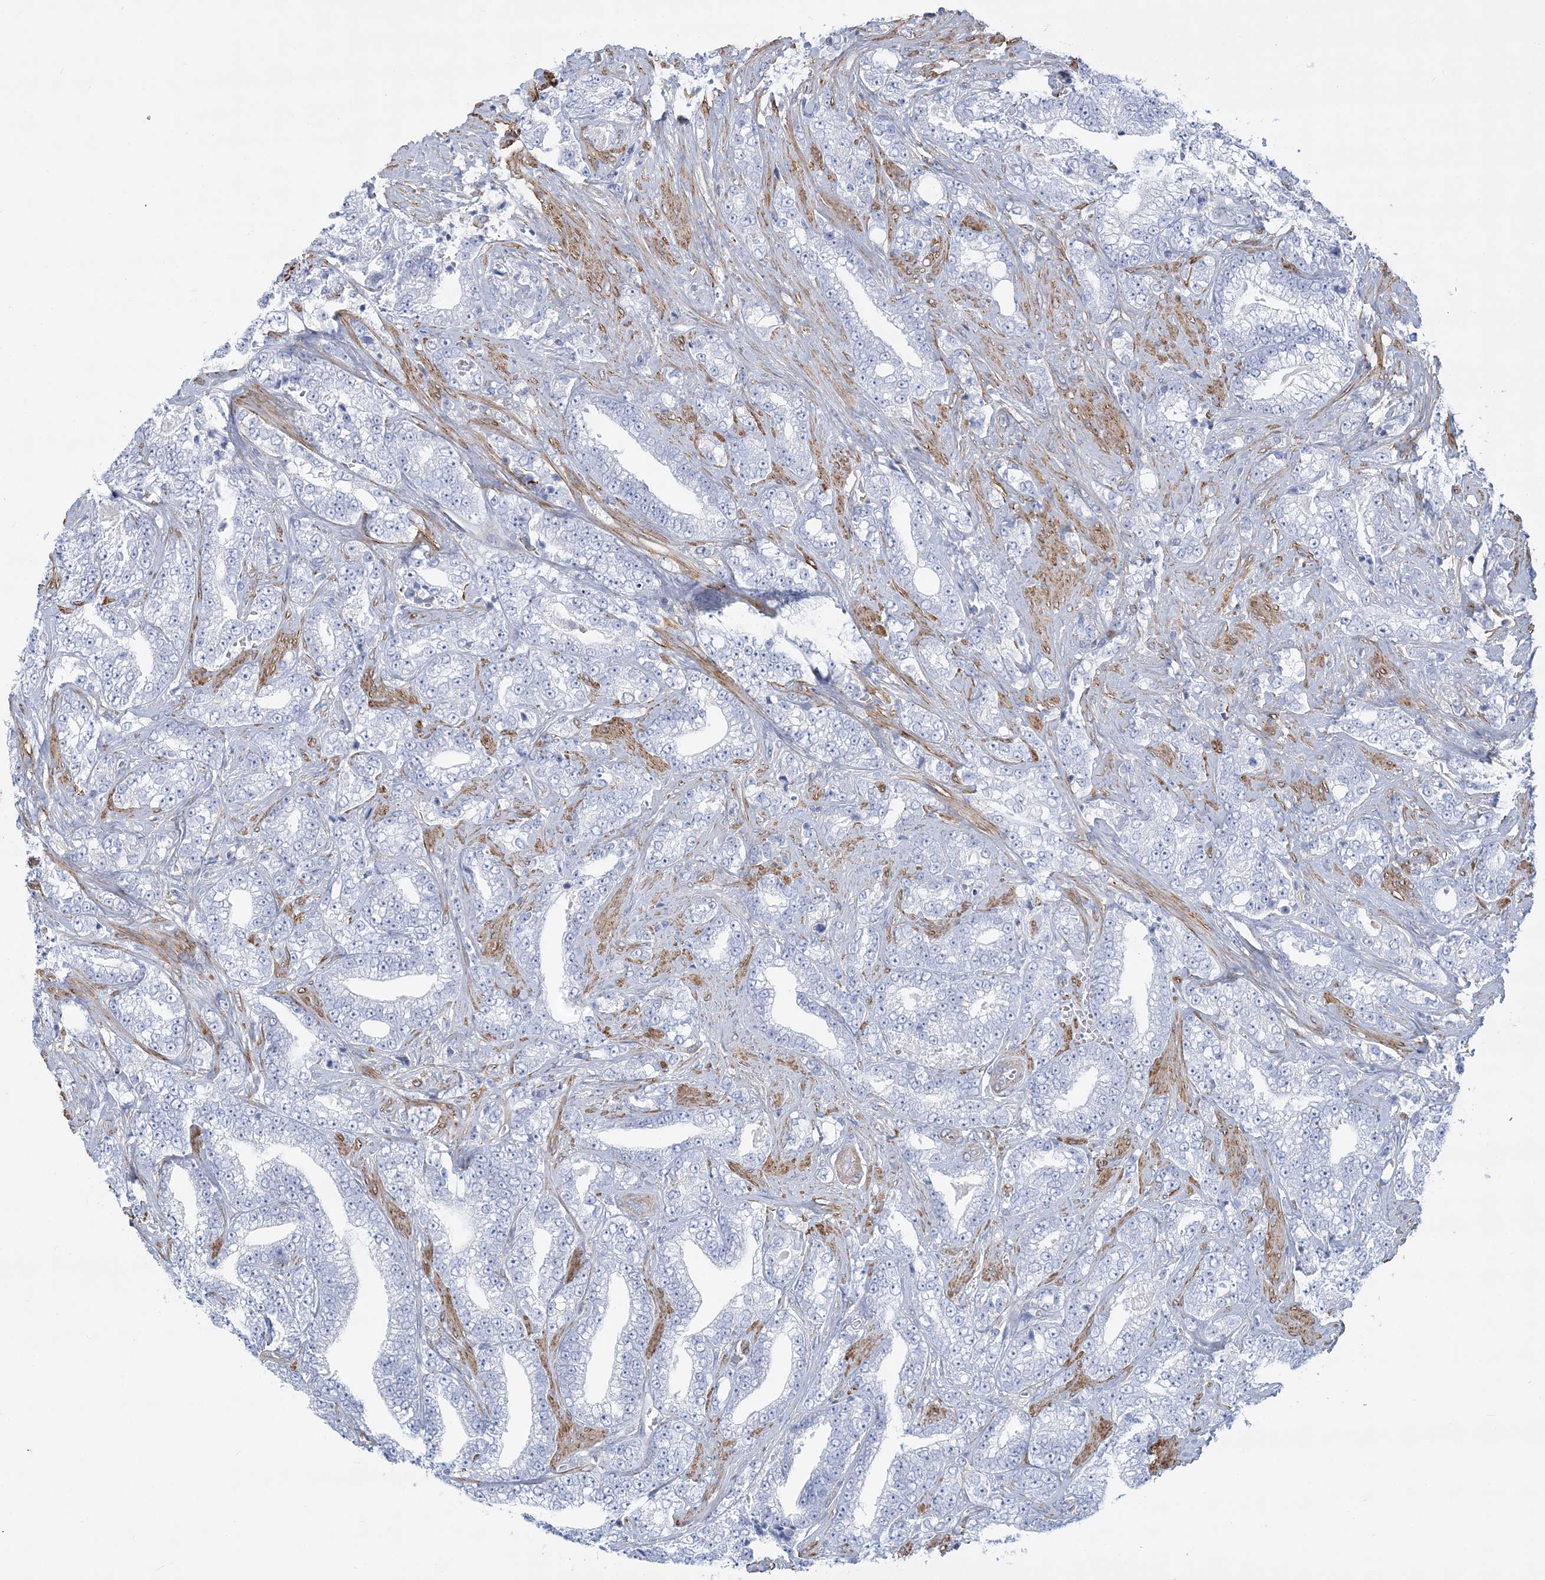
{"staining": {"intensity": "negative", "quantity": "none", "location": "none"}, "tissue": "prostate cancer", "cell_type": "Tumor cells", "image_type": "cancer", "snomed": [{"axis": "morphology", "description": "Adenocarcinoma, High grade"}, {"axis": "topography", "description": "Prostate and seminal vesicle, NOS"}], "caption": "DAB immunohistochemical staining of human prostate cancer (adenocarcinoma (high-grade)) demonstrates no significant expression in tumor cells. Nuclei are stained in blue.", "gene": "C11orf21", "patient": {"sex": "male", "age": 67}}